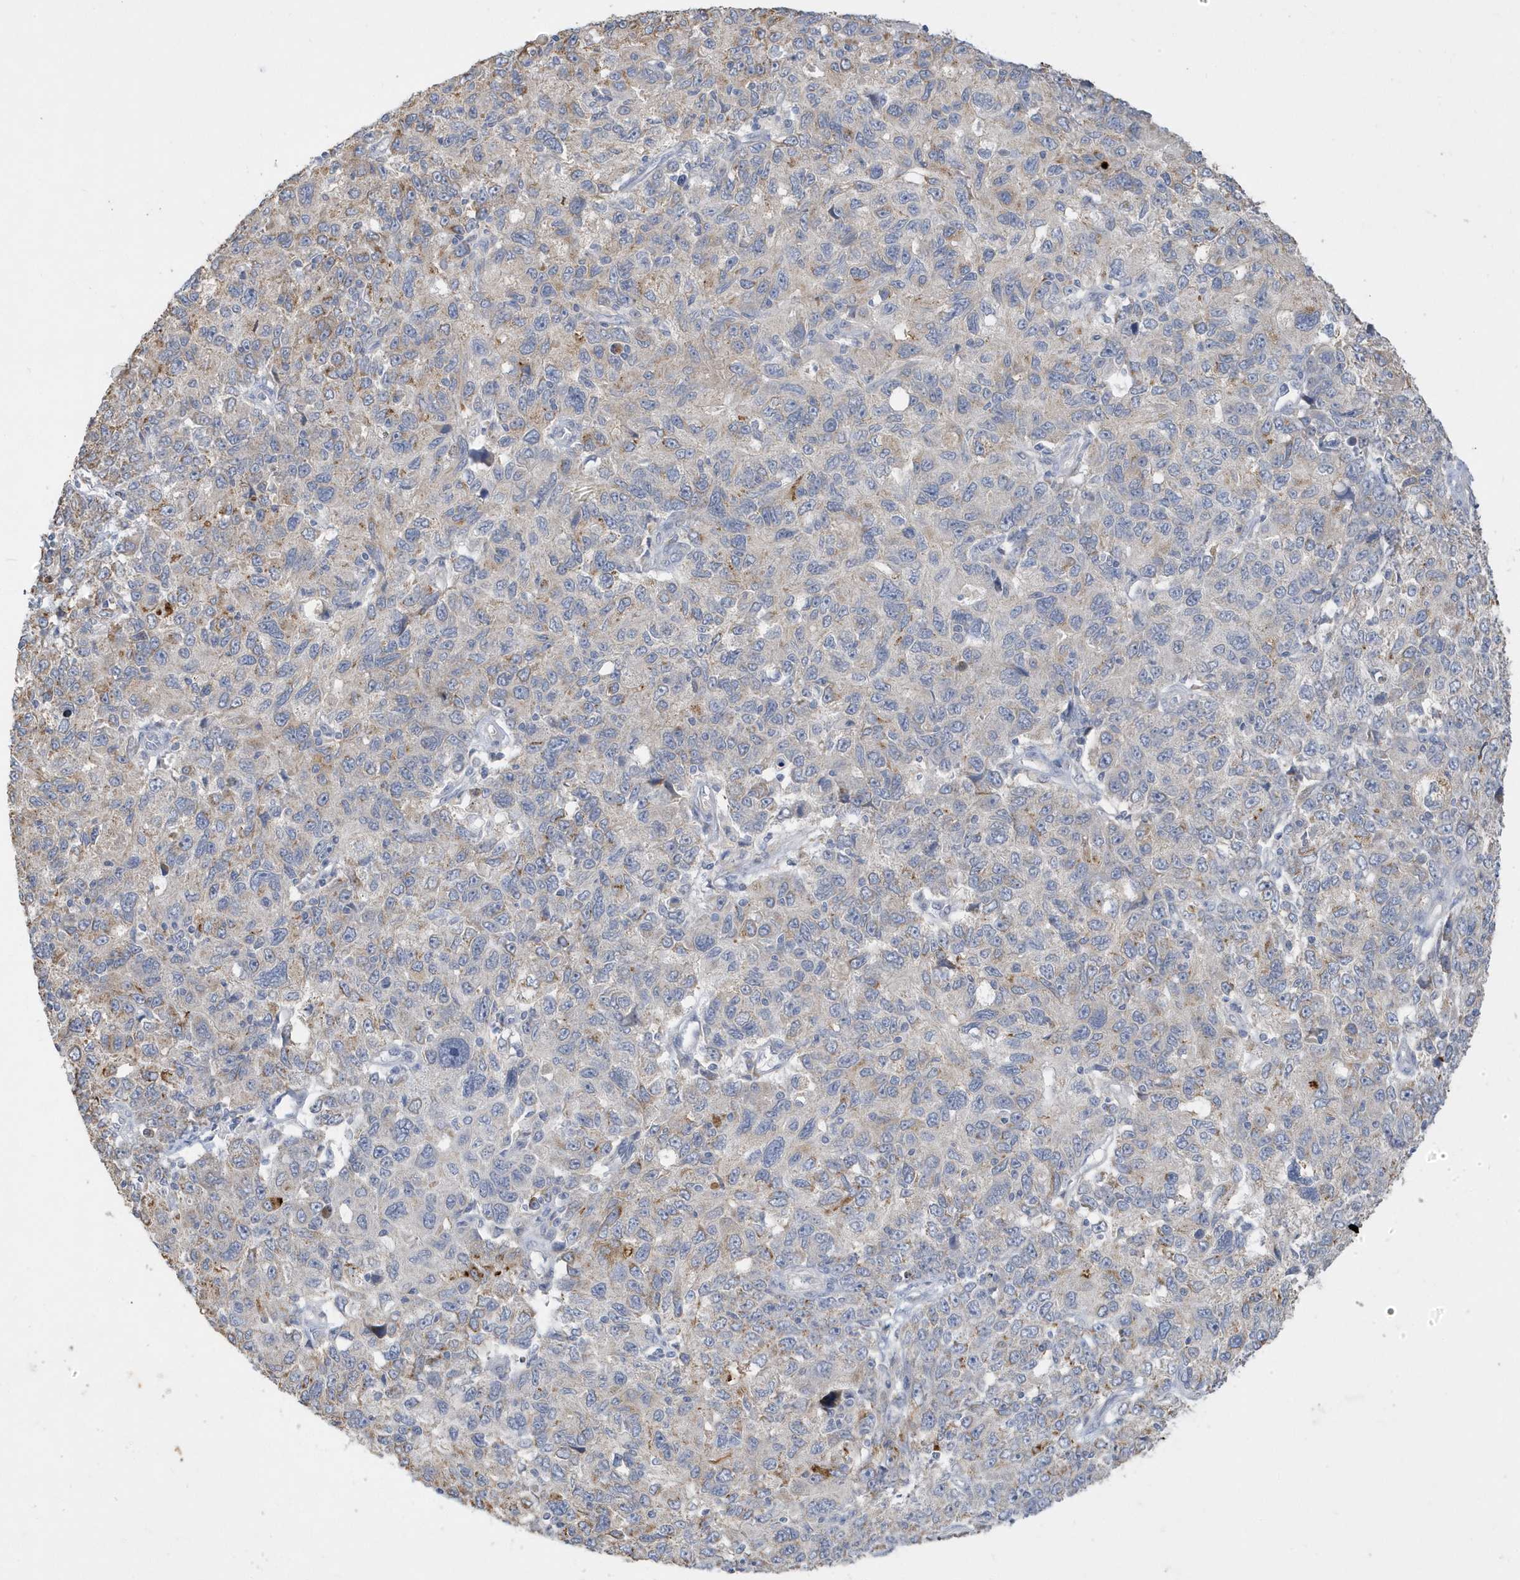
{"staining": {"intensity": "negative", "quantity": "none", "location": "none"}, "tissue": "ovarian cancer", "cell_type": "Tumor cells", "image_type": "cancer", "snomed": [{"axis": "morphology", "description": "Carcinoma, endometroid"}, {"axis": "topography", "description": "Ovary"}], "caption": "The IHC image has no significant expression in tumor cells of endometroid carcinoma (ovarian) tissue.", "gene": "DPP9", "patient": {"sex": "female", "age": 42}}